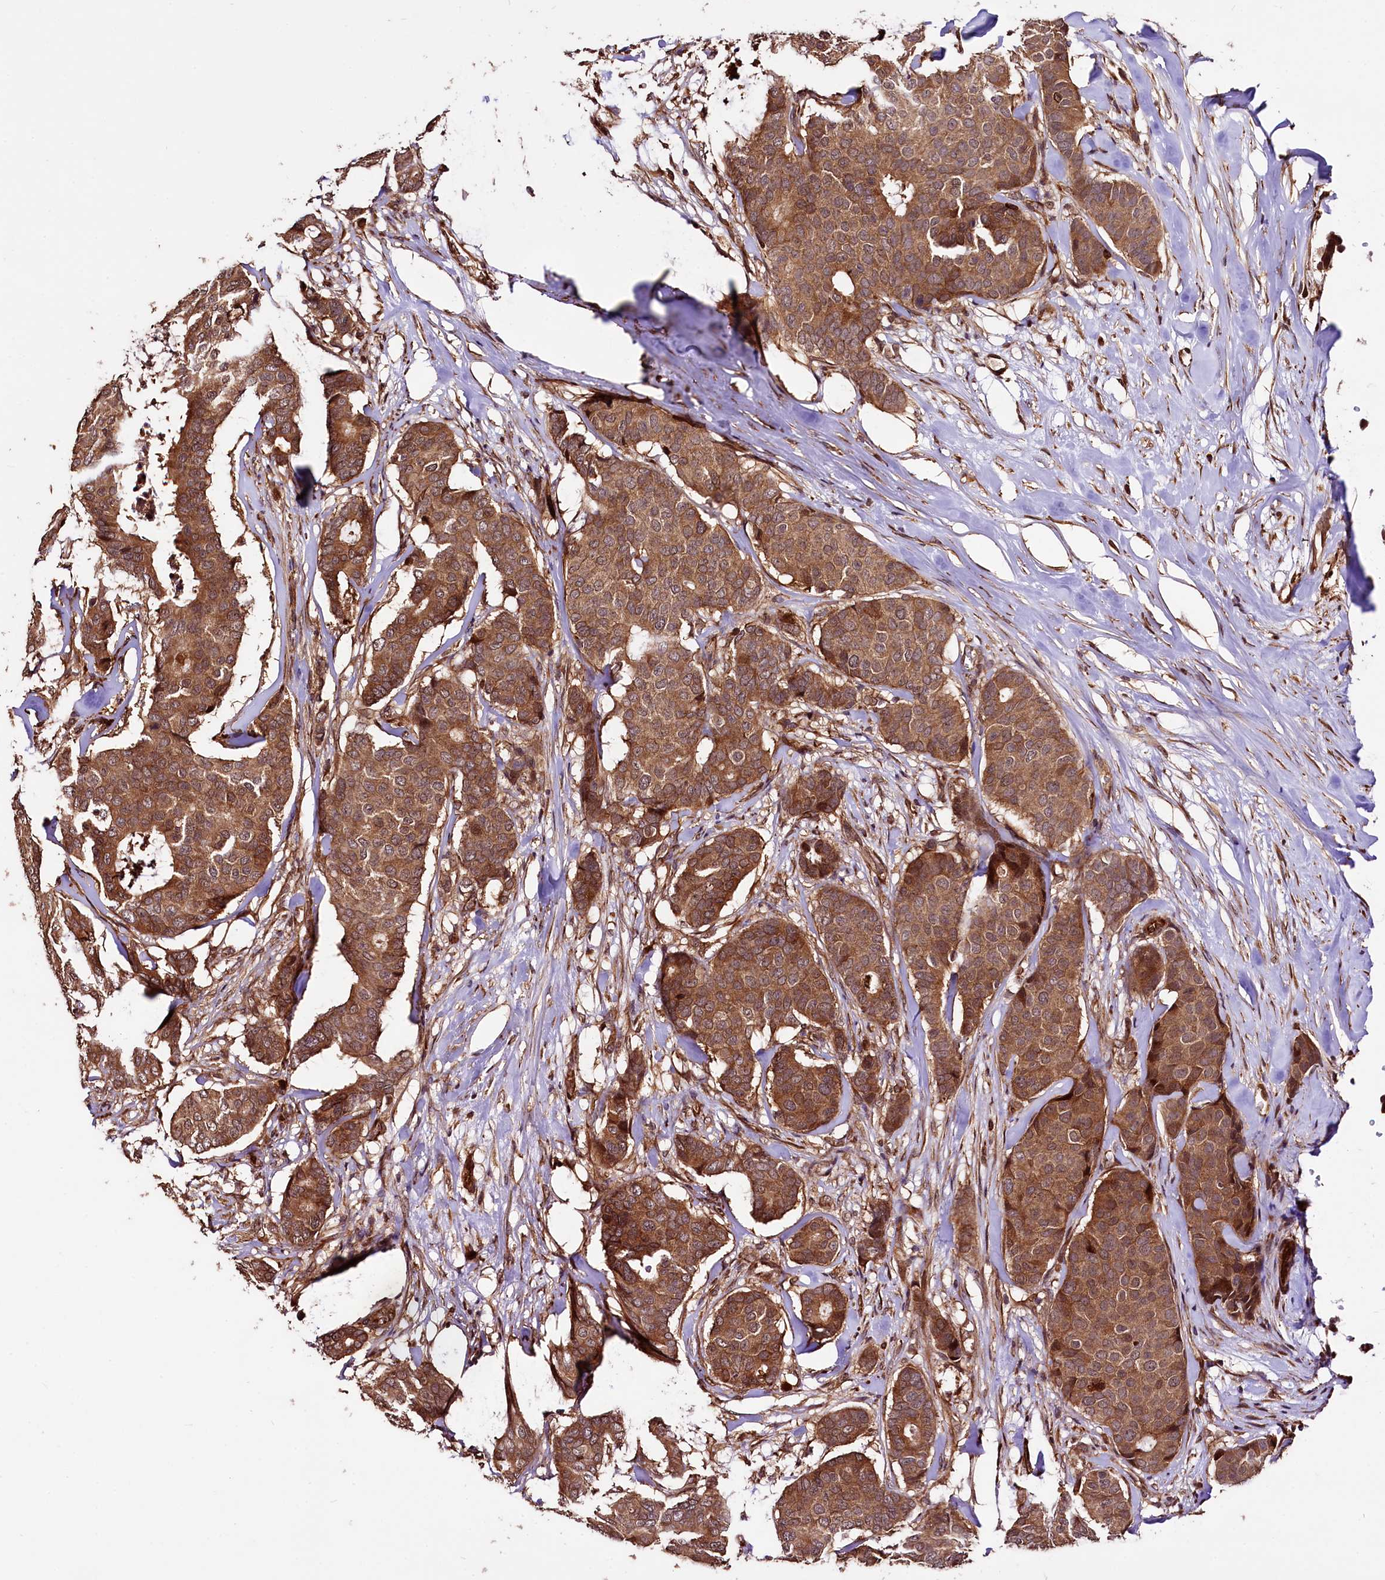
{"staining": {"intensity": "strong", "quantity": ">75%", "location": "cytoplasmic/membranous"}, "tissue": "breast cancer", "cell_type": "Tumor cells", "image_type": "cancer", "snomed": [{"axis": "morphology", "description": "Duct carcinoma"}, {"axis": "topography", "description": "Breast"}], "caption": "High-power microscopy captured an immunohistochemistry photomicrograph of breast cancer (intraductal carcinoma), revealing strong cytoplasmic/membranous staining in about >75% of tumor cells.", "gene": "TBCEL", "patient": {"sex": "female", "age": 75}}